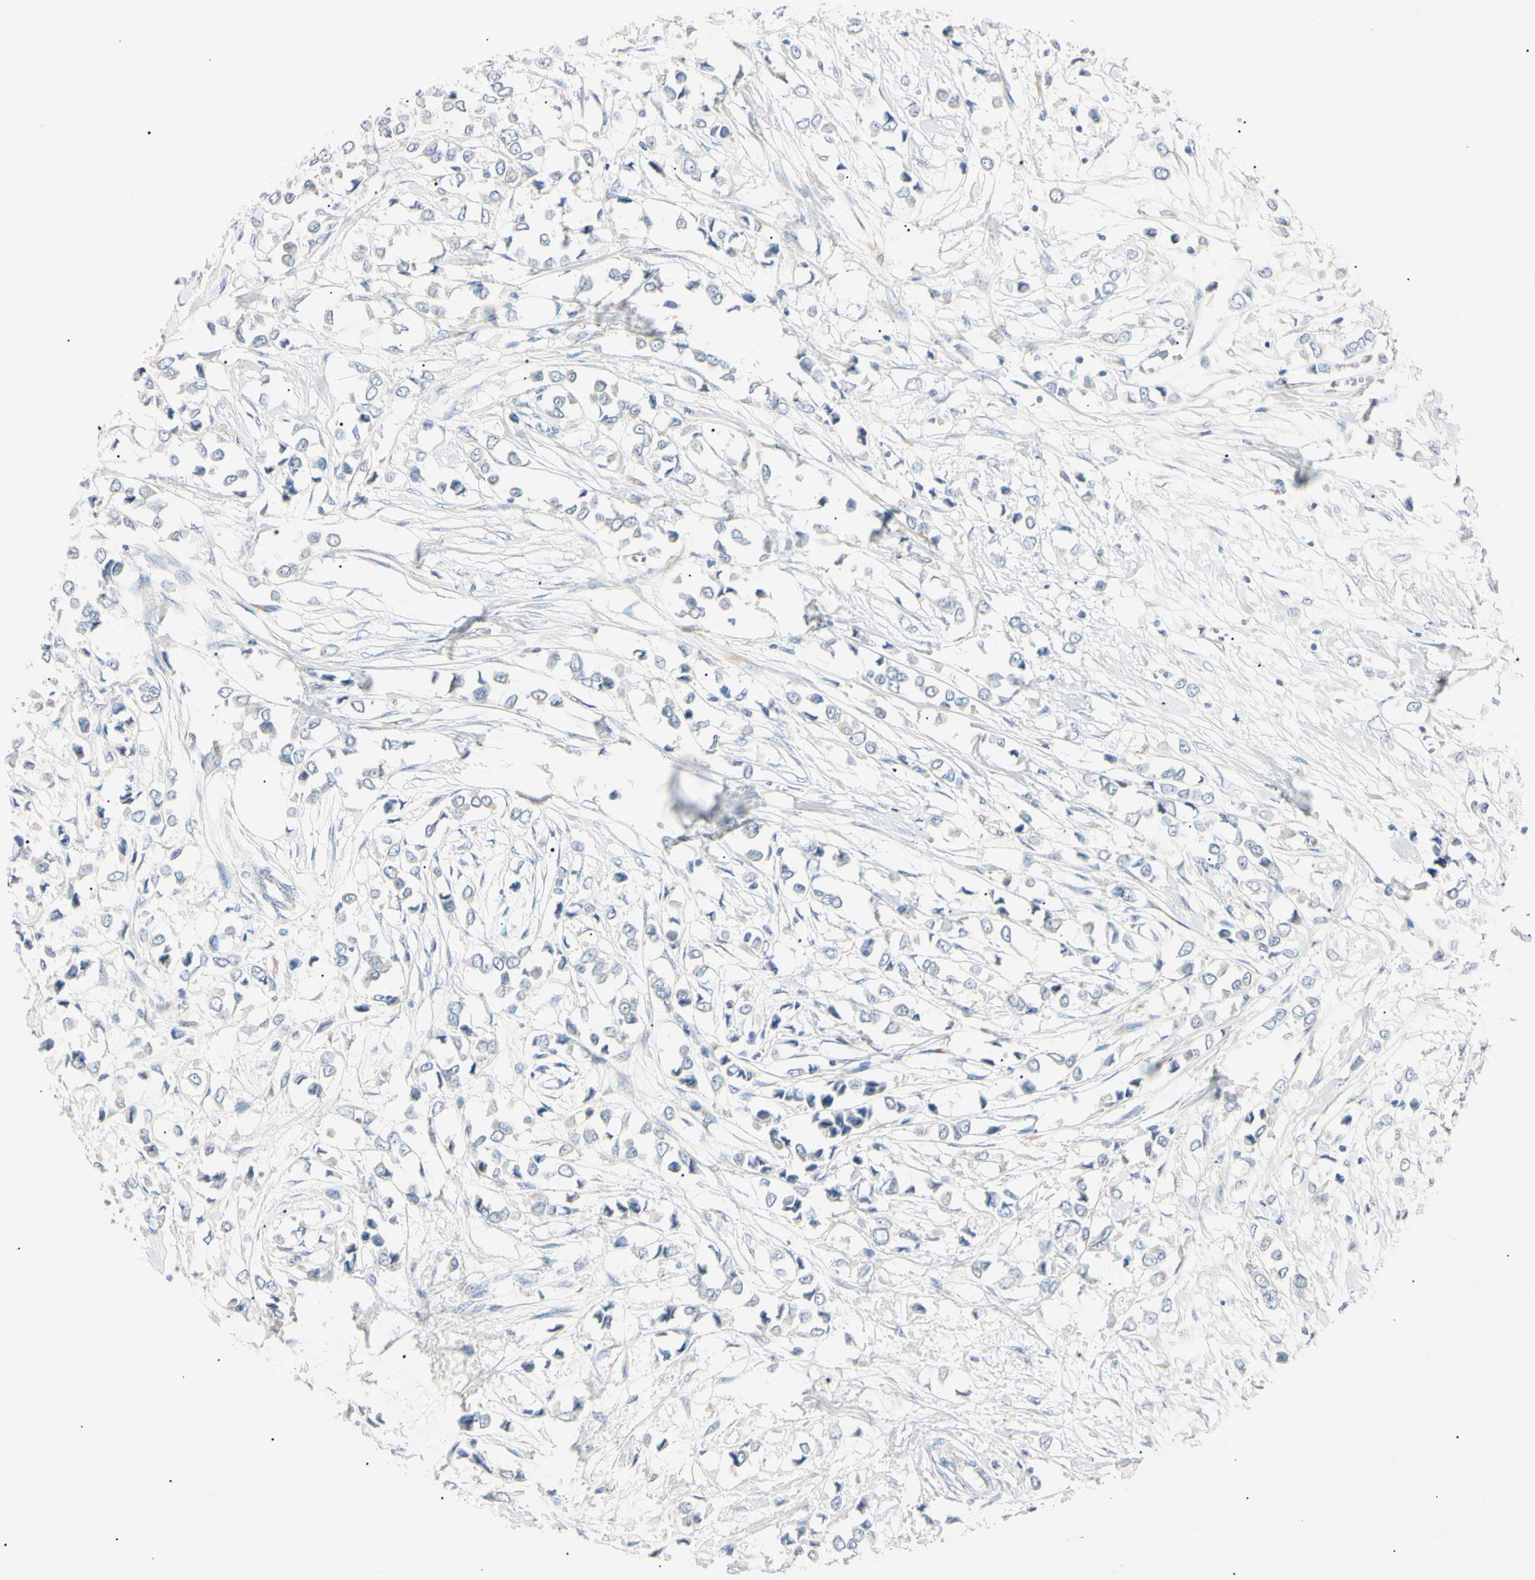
{"staining": {"intensity": "weak", "quantity": "<25%", "location": "cytoplasmic/membranous"}, "tissue": "breast cancer", "cell_type": "Tumor cells", "image_type": "cancer", "snomed": [{"axis": "morphology", "description": "Lobular carcinoma"}, {"axis": "topography", "description": "Breast"}], "caption": "An immunohistochemistry photomicrograph of breast lobular carcinoma is shown. There is no staining in tumor cells of breast lobular carcinoma.", "gene": "DNAJB12", "patient": {"sex": "female", "age": 51}}